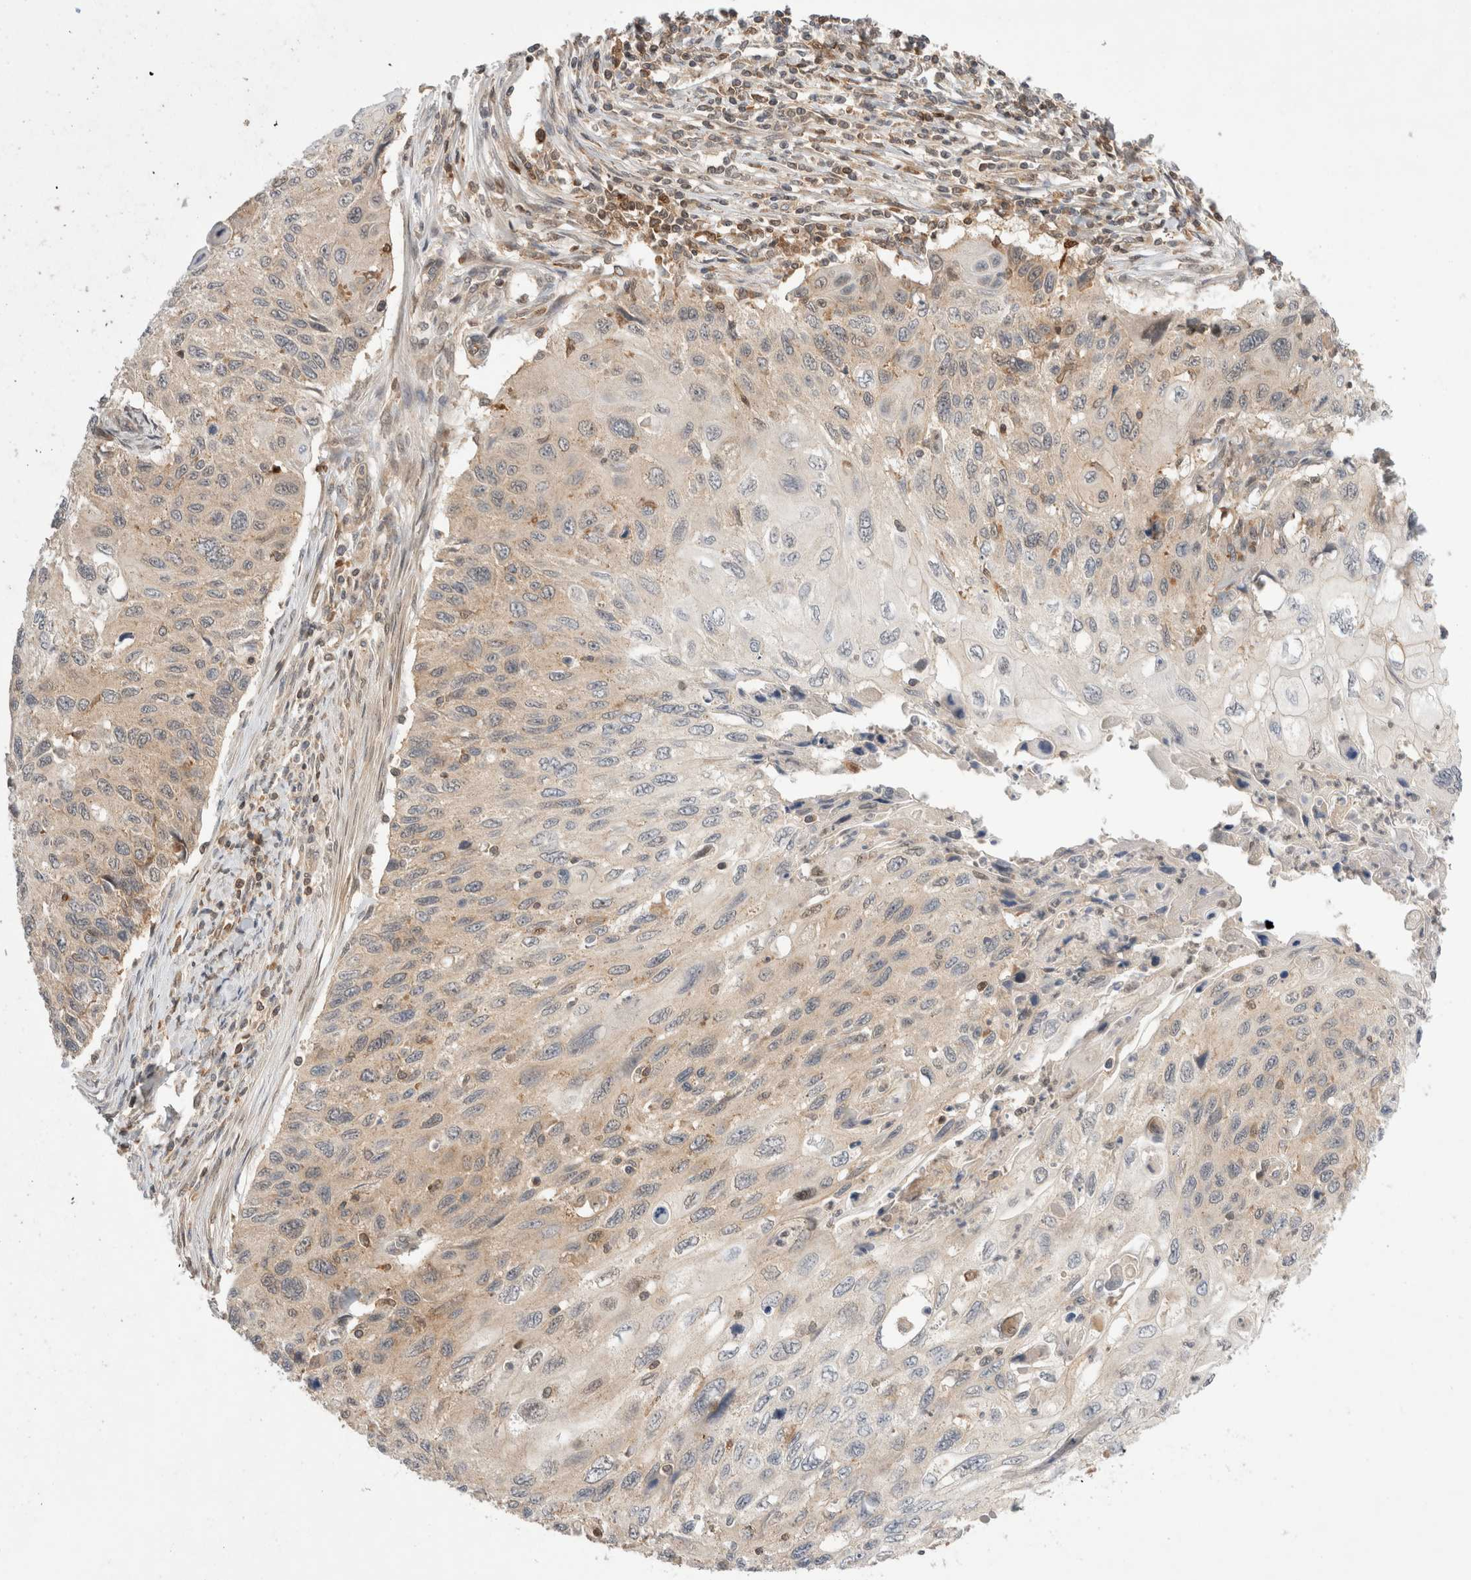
{"staining": {"intensity": "weak", "quantity": "25%-75%", "location": "cytoplasmic/membranous"}, "tissue": "cervical cancer", "cell_type": "Tumor cells", "image_type": "cancer", "snomed": [{"axis": "morphology", "description": "Squamous cell carcinoma, NOS"}, {"axis": "topography", "description": "Cervix"}], "caption": "Cervical squamous cell carcinoma stained for a protein (brown) shows weak cytoplasmic/membranous positive expression in about 25%-75% of tumor cells.", "gene": "NFKB1", "patient": {"sex": "female", "age": 70}}